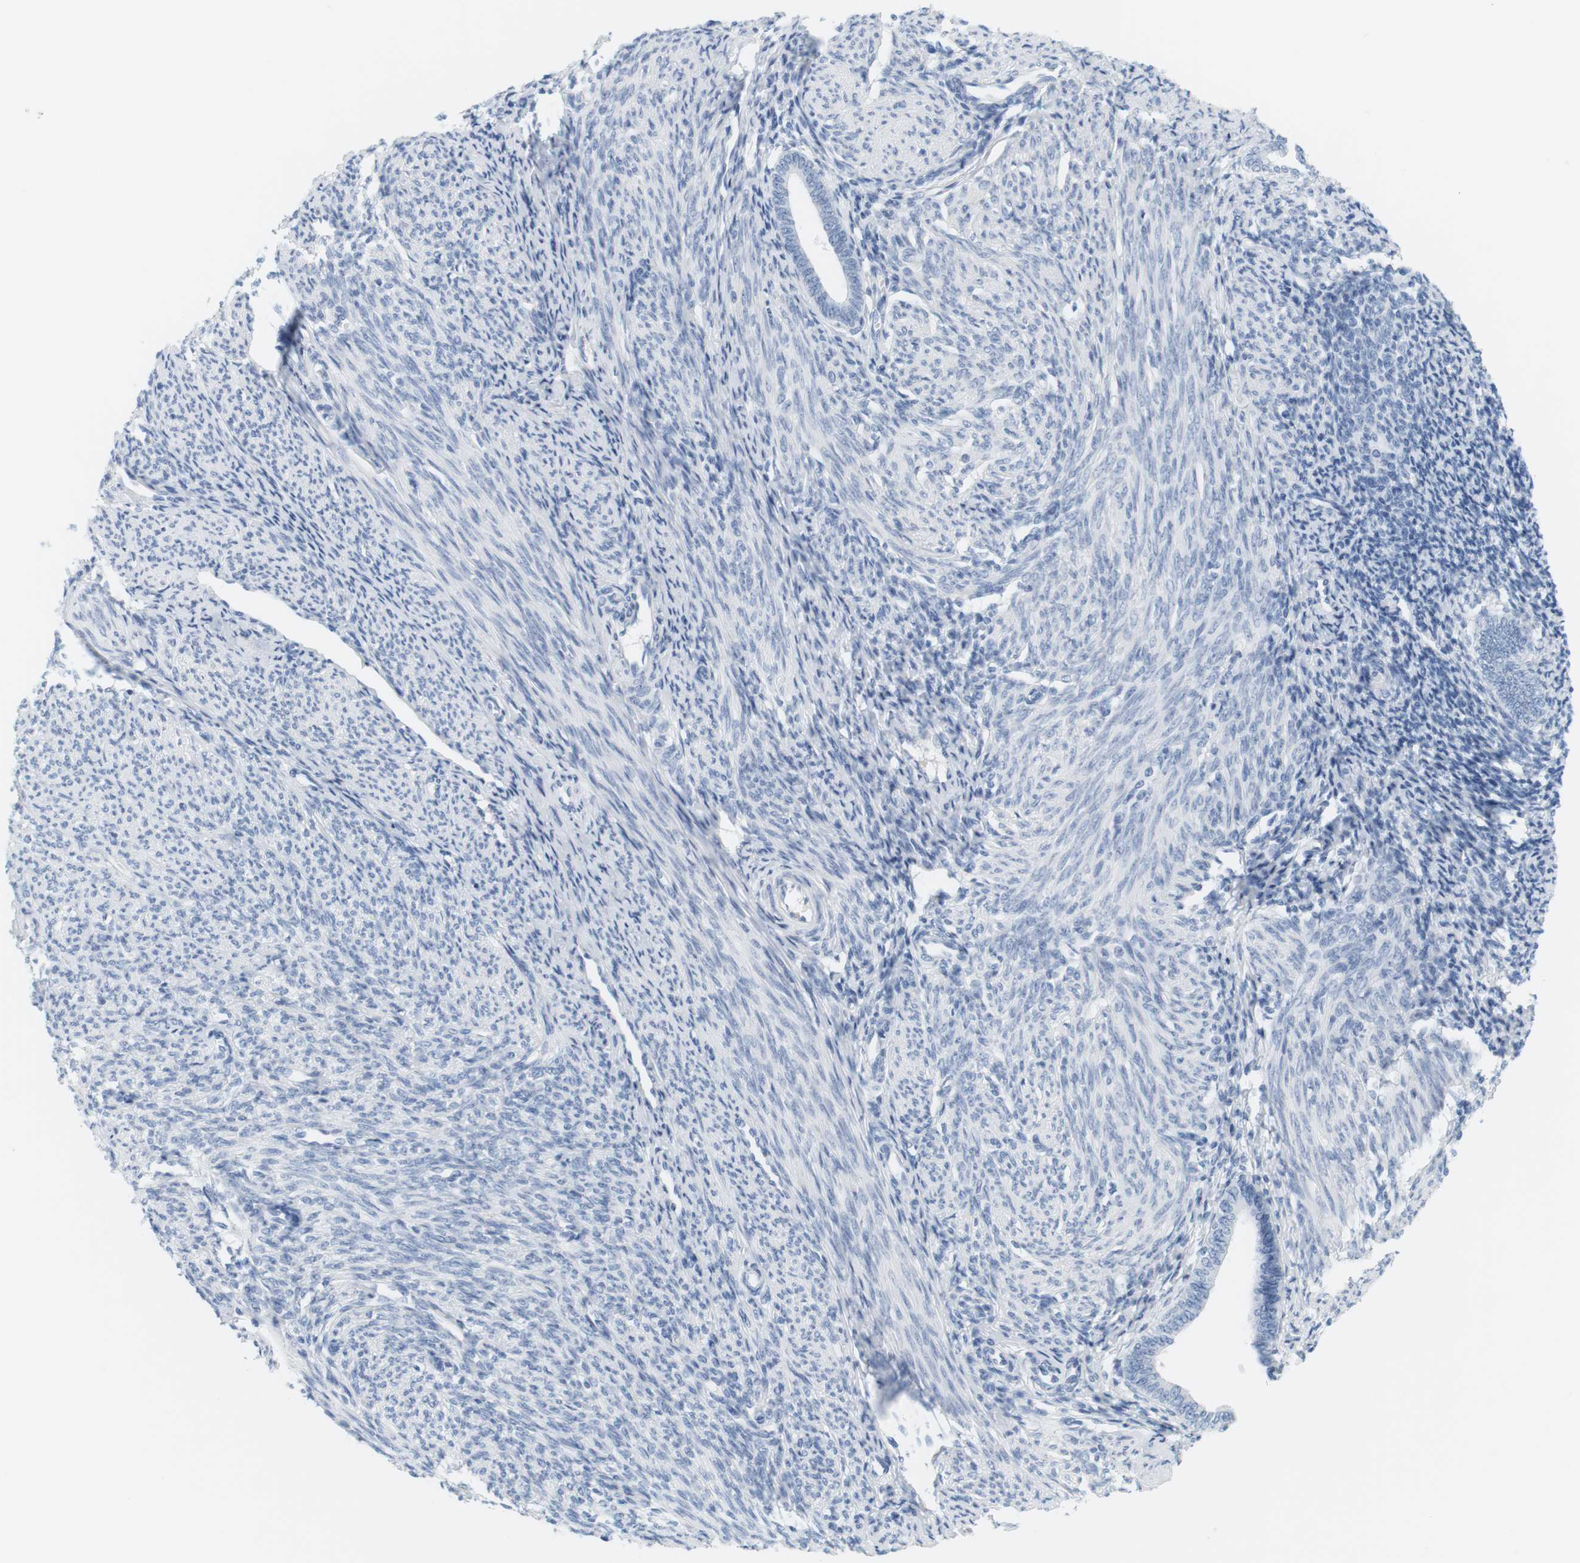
{"staining": {"intensity": "weak", "quantity": "<25%", "location": "cytoplasmic/membranous"}, "tissue": "endometrium", "cell_type": "Cells in endometrial stroma", "image_type": "normal", "snomed": [{"axis": "morphology", "description": "Normal tissue, NOS"}, {"axis": "topography", "description": "Endometrium"}], "caption": "This is an immunohistochemistry (IHC) image of normal endometrium. There is no expression in cells in endometrial stroma.", "gene": "OPRM1", "patient": {"sex": "female", "age": 57}}